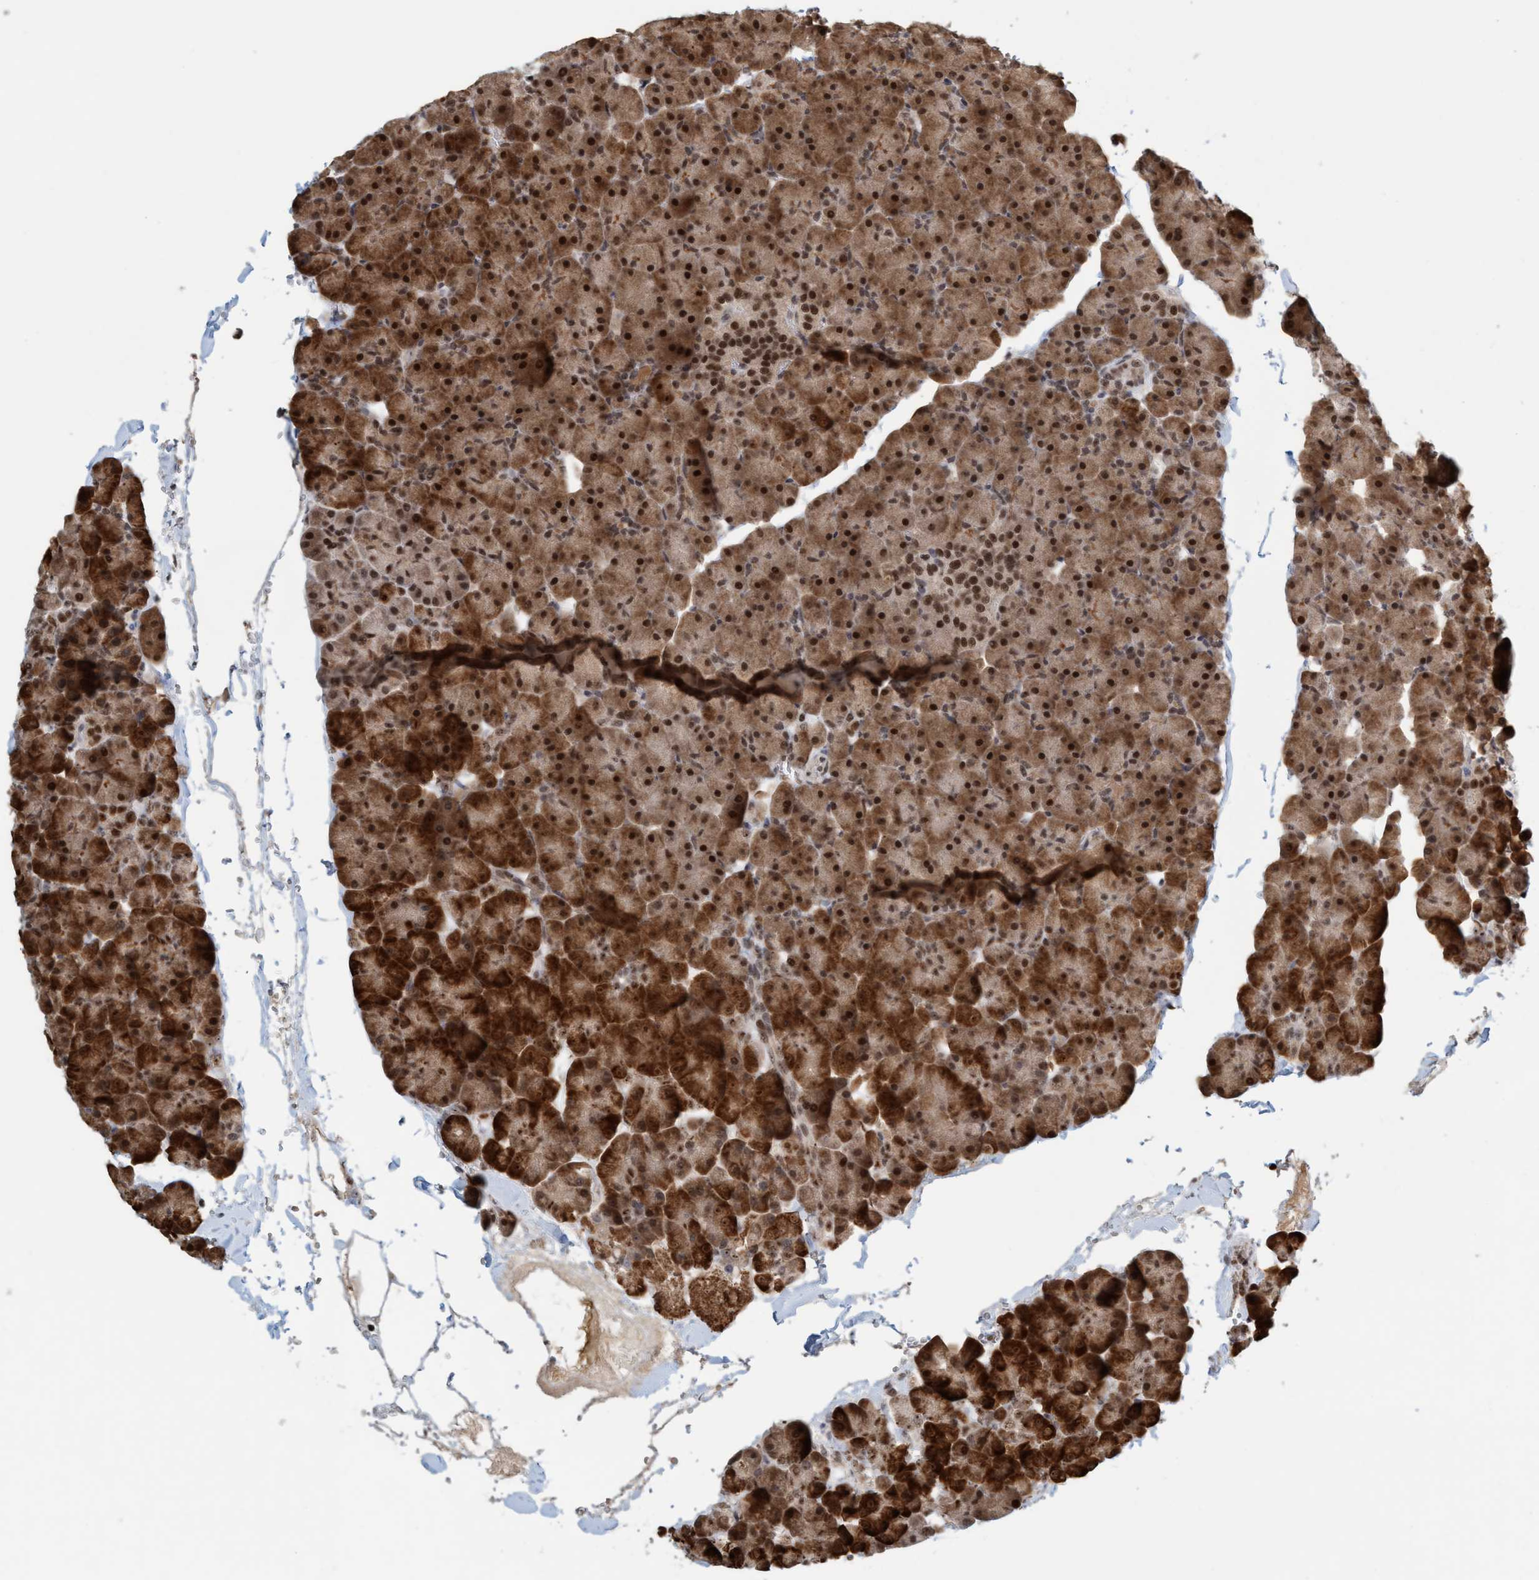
{"staining": {"intensity": "strong", "quantity": ">75%", "location": "cytoplasmic/membranous,nuclear"}, "tissue": "pancreas", "cell_type": "Exocrine glandular cells", "image_type": "normal", "snomed": [{"axis": "morphology", "description": "Normal tissue, NOS"}, {"axis": "topography", "description": "Pancreas"}], "caption": "Exocrine glandular cells show high levels of strong cytoplasmic/membranous,nuclear positivity in approximately >75% of cells in normal human pancreas. (DAB (3,3'-diaminobenzidine) = brown stain, brightfield microscopy at high magnification).", "gene": "SMCR8", "patient": {"sex": "male", "age": 35}}